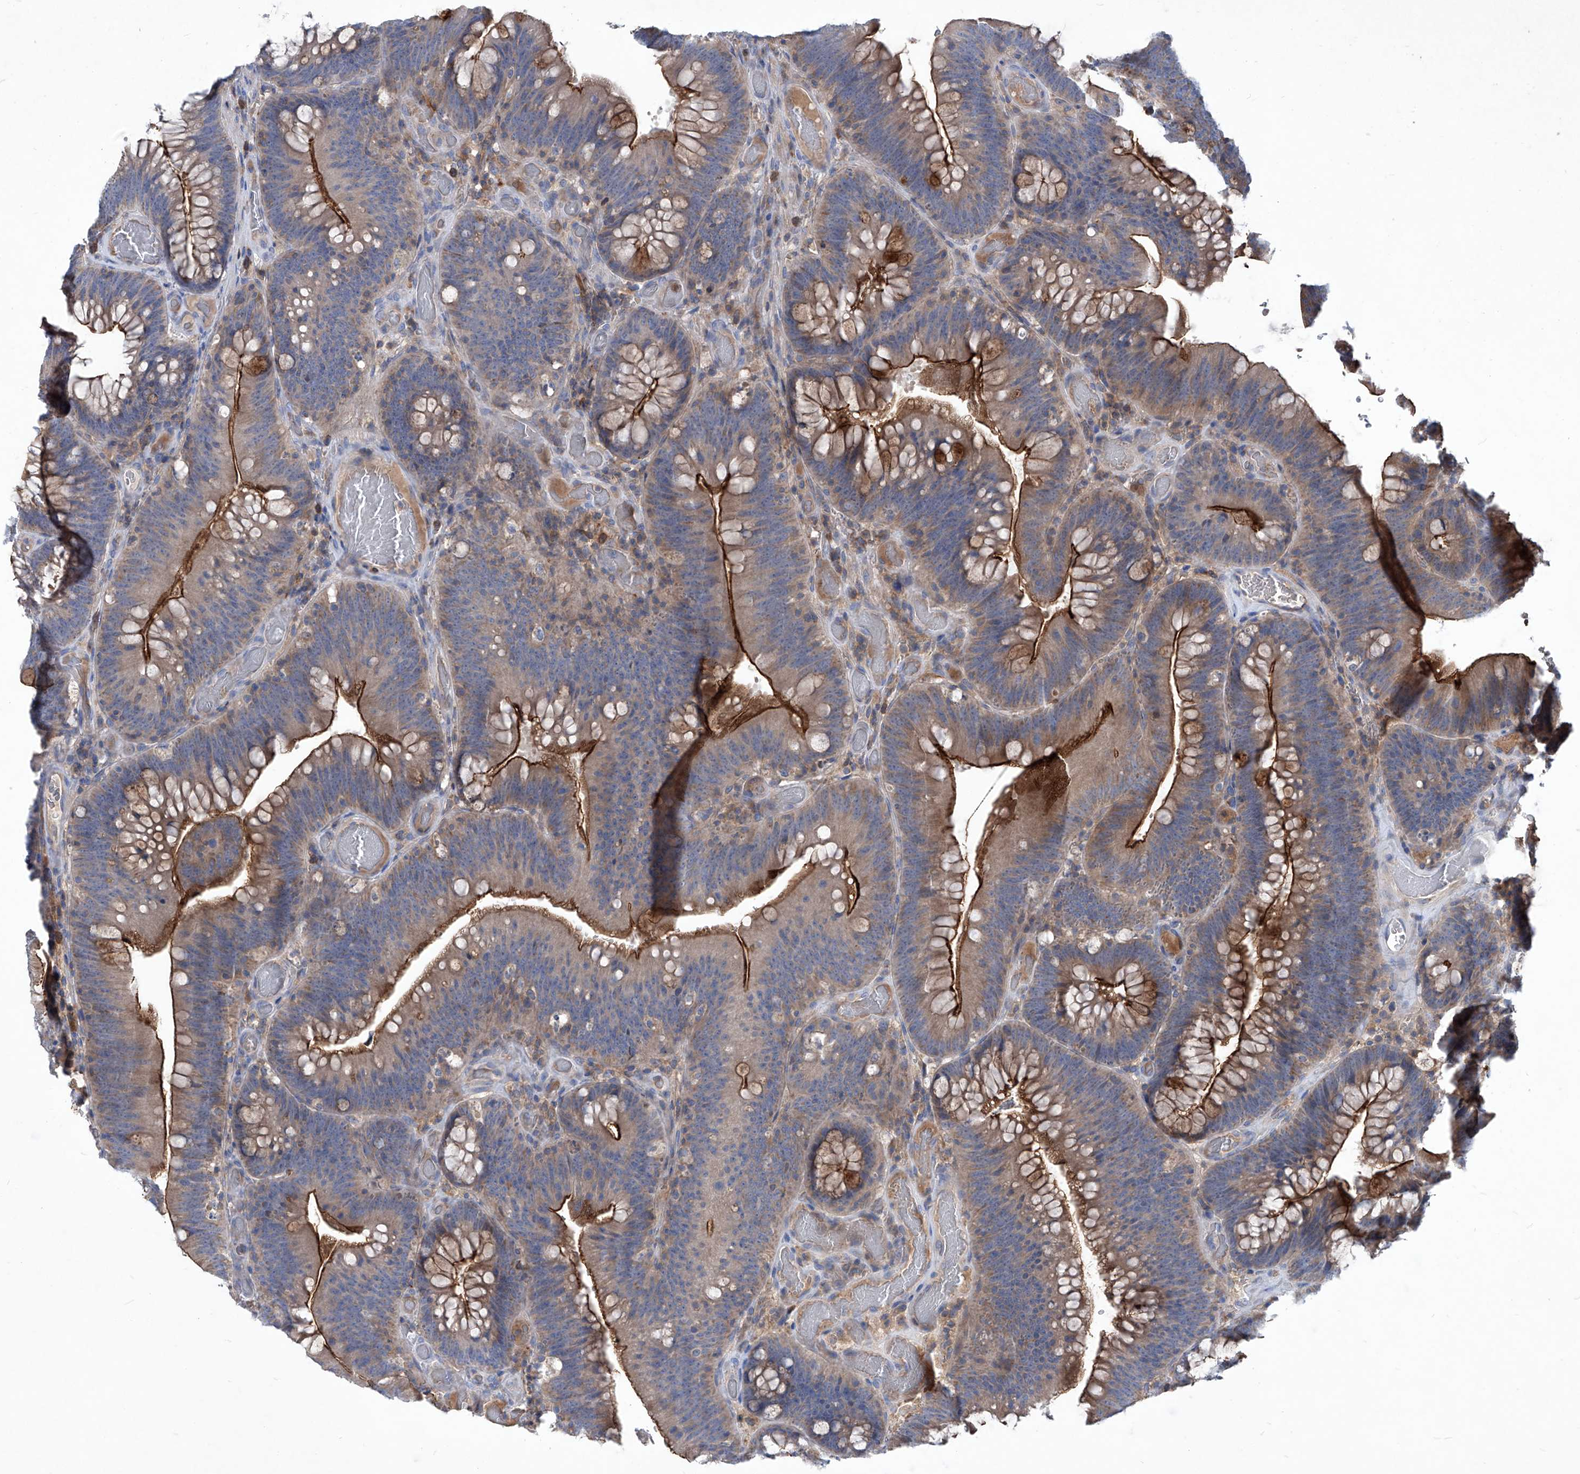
{"staining": {"intensity": "moderate", "quantity": "25%-75%", "location": "cytoplasmic/membranous"}, "tissue": "colorectal cancer", "cell_type": "Tumor cells", "image_type": "cancer", "snomed": [{"axis": "morphology", "description": "Normal tissue, NOS"}, {"axis": "topography", "description": "Colon"}], "caption": "A micrograph showing moderate cytoplasmic/membranous staining in approximately 25%-75% of tumor cells in colorectal cancer, as visualized by brown immunohistochemical staining.", "gene": "EPHA8", "patient": {"sex": "female", "age": 82}}